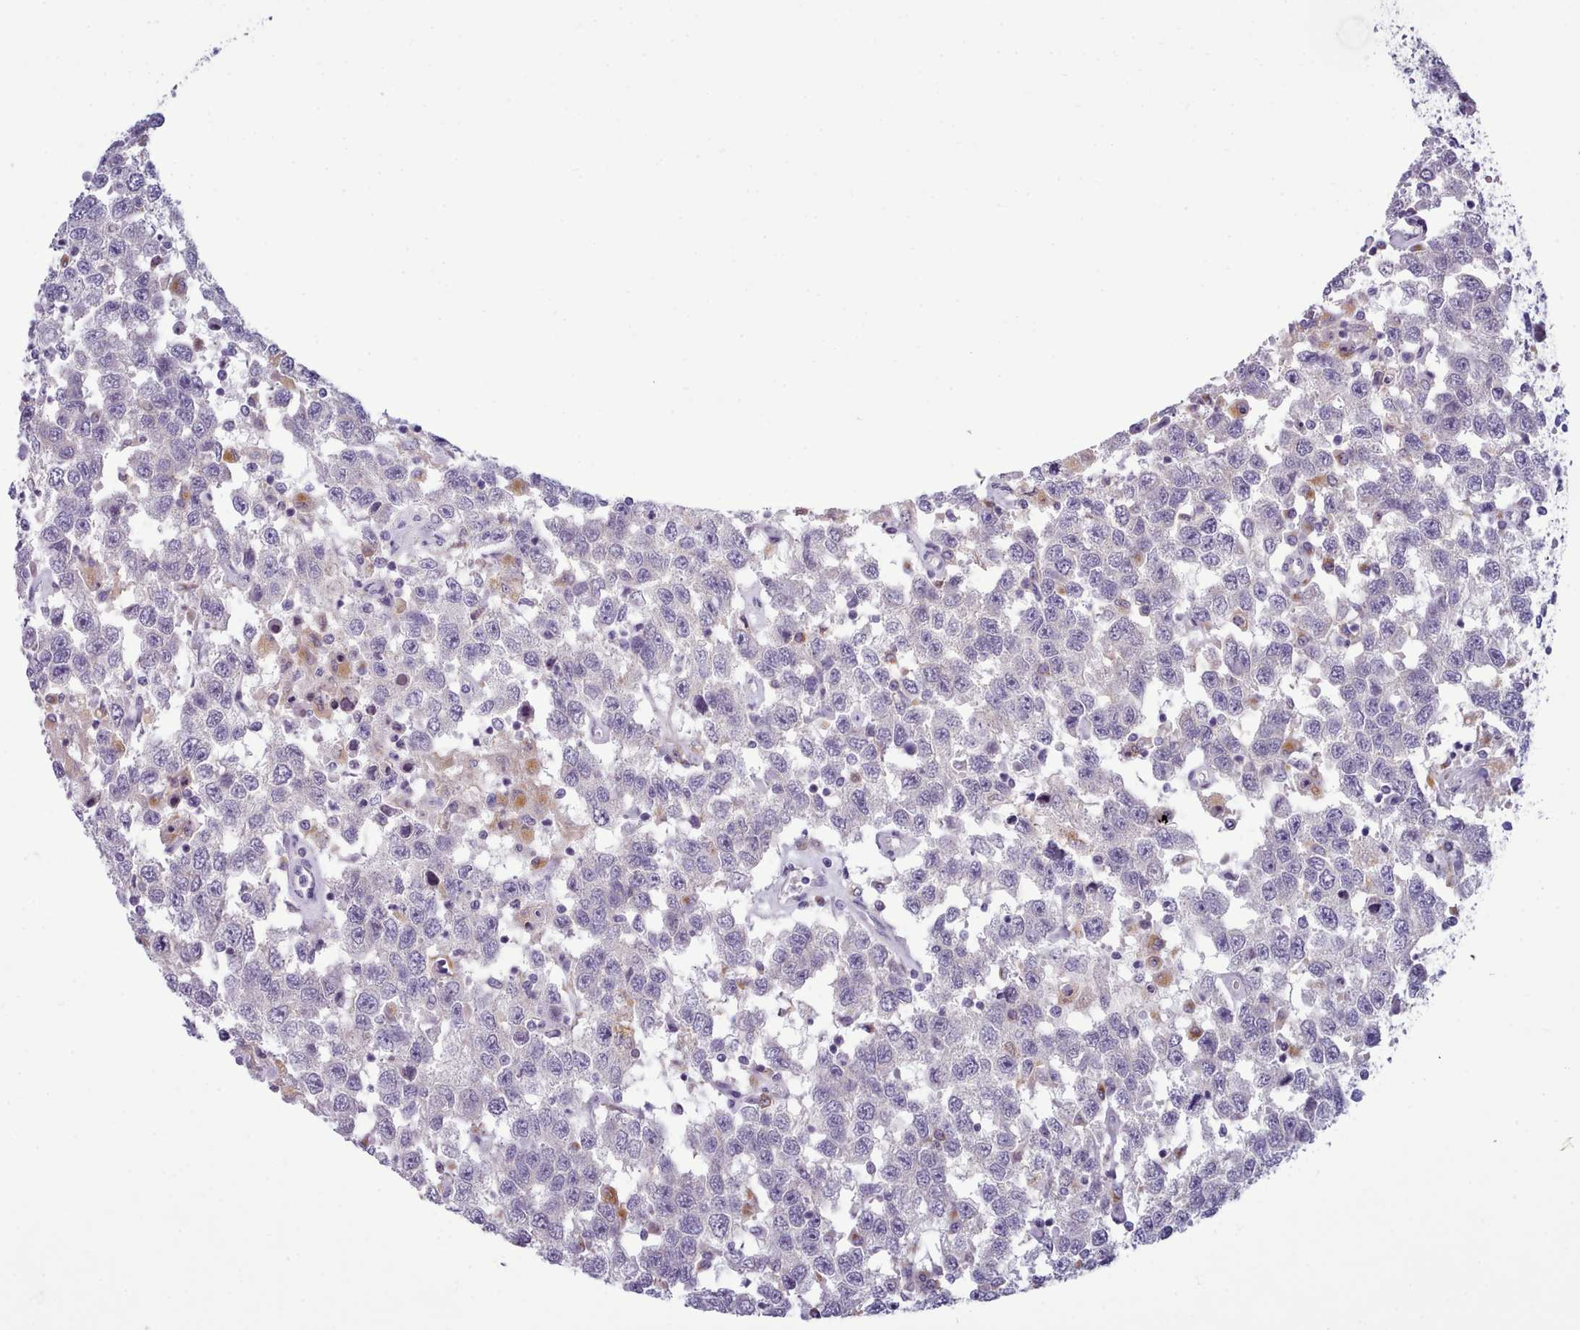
{"staining": {"intensity": "negative", "quantity": "none", "location": "none"}, "tissue": "testis cancer", "cell_type": "Tumor cells", "image_type": "cancer", "snomed": [{"axis": "morphology", "description": "Seminoma, NOS"}, {"axis": "topography", "description": "Testis"}], "caption": "Tumor cells are negative for protein expression in human testis seminoma.", "gene": "MYRFL", "patient": {"sex": "male", "age": 41}}